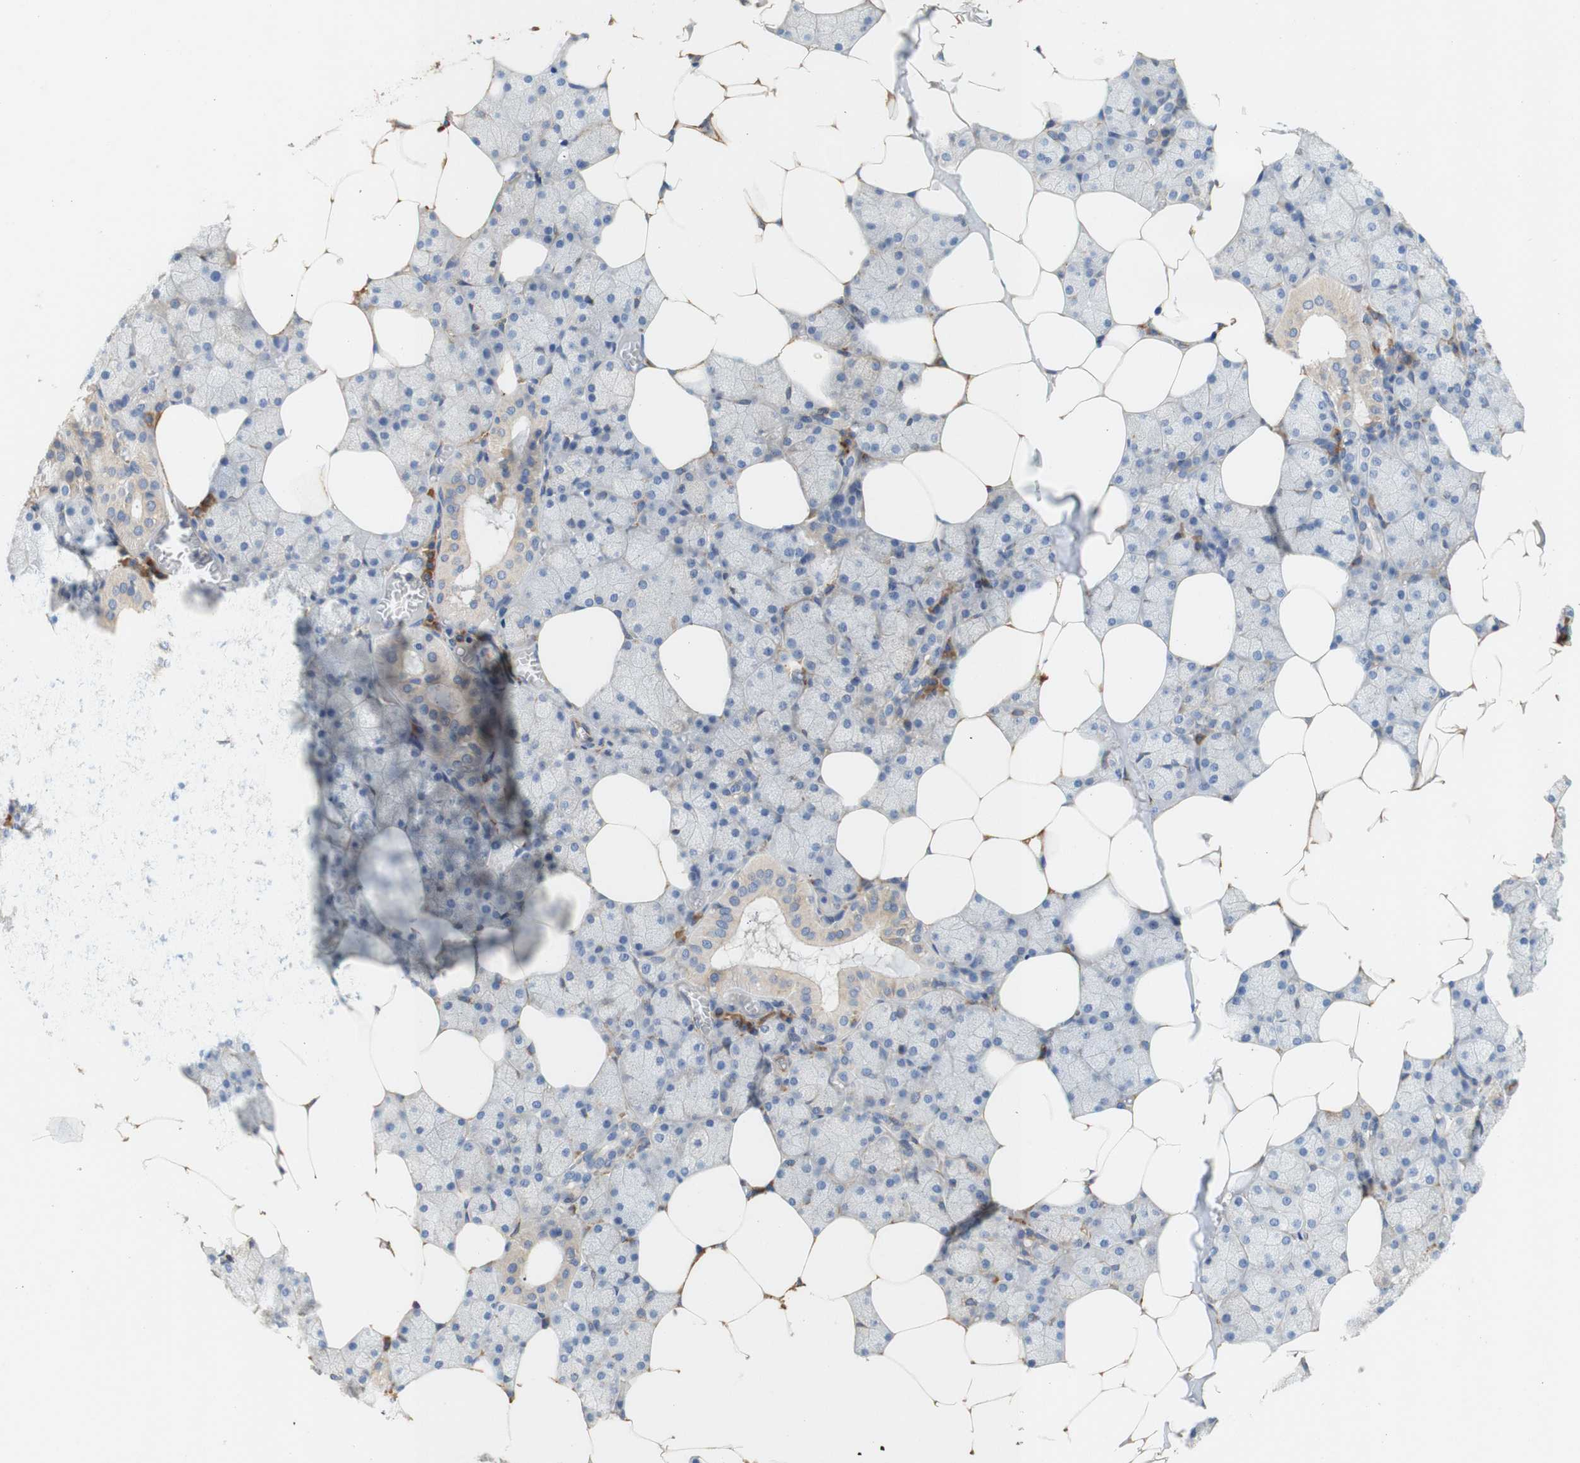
{"staining": {"intensity": "weak", "quantity": "25%-75%", "location": "cytoplasmic/membranous"}, "tissue": "salivary gland", "cell_type": "Glandular cells", "image_type": "normal", "snomed": [{"axis": "morphology", "description": "Normal tissue, NOS"}, {"axis": "topography", "description": "Salivary gland"}], "caption": "Unremarkable salivary gland was stained to show a protein in brown. There is low levels of weak cytoplasmic/membranous expression in about 25%-75% of glandular cells.", "gene": "EIF2AK4", "patient": {"sex": "male", "age": 62}}